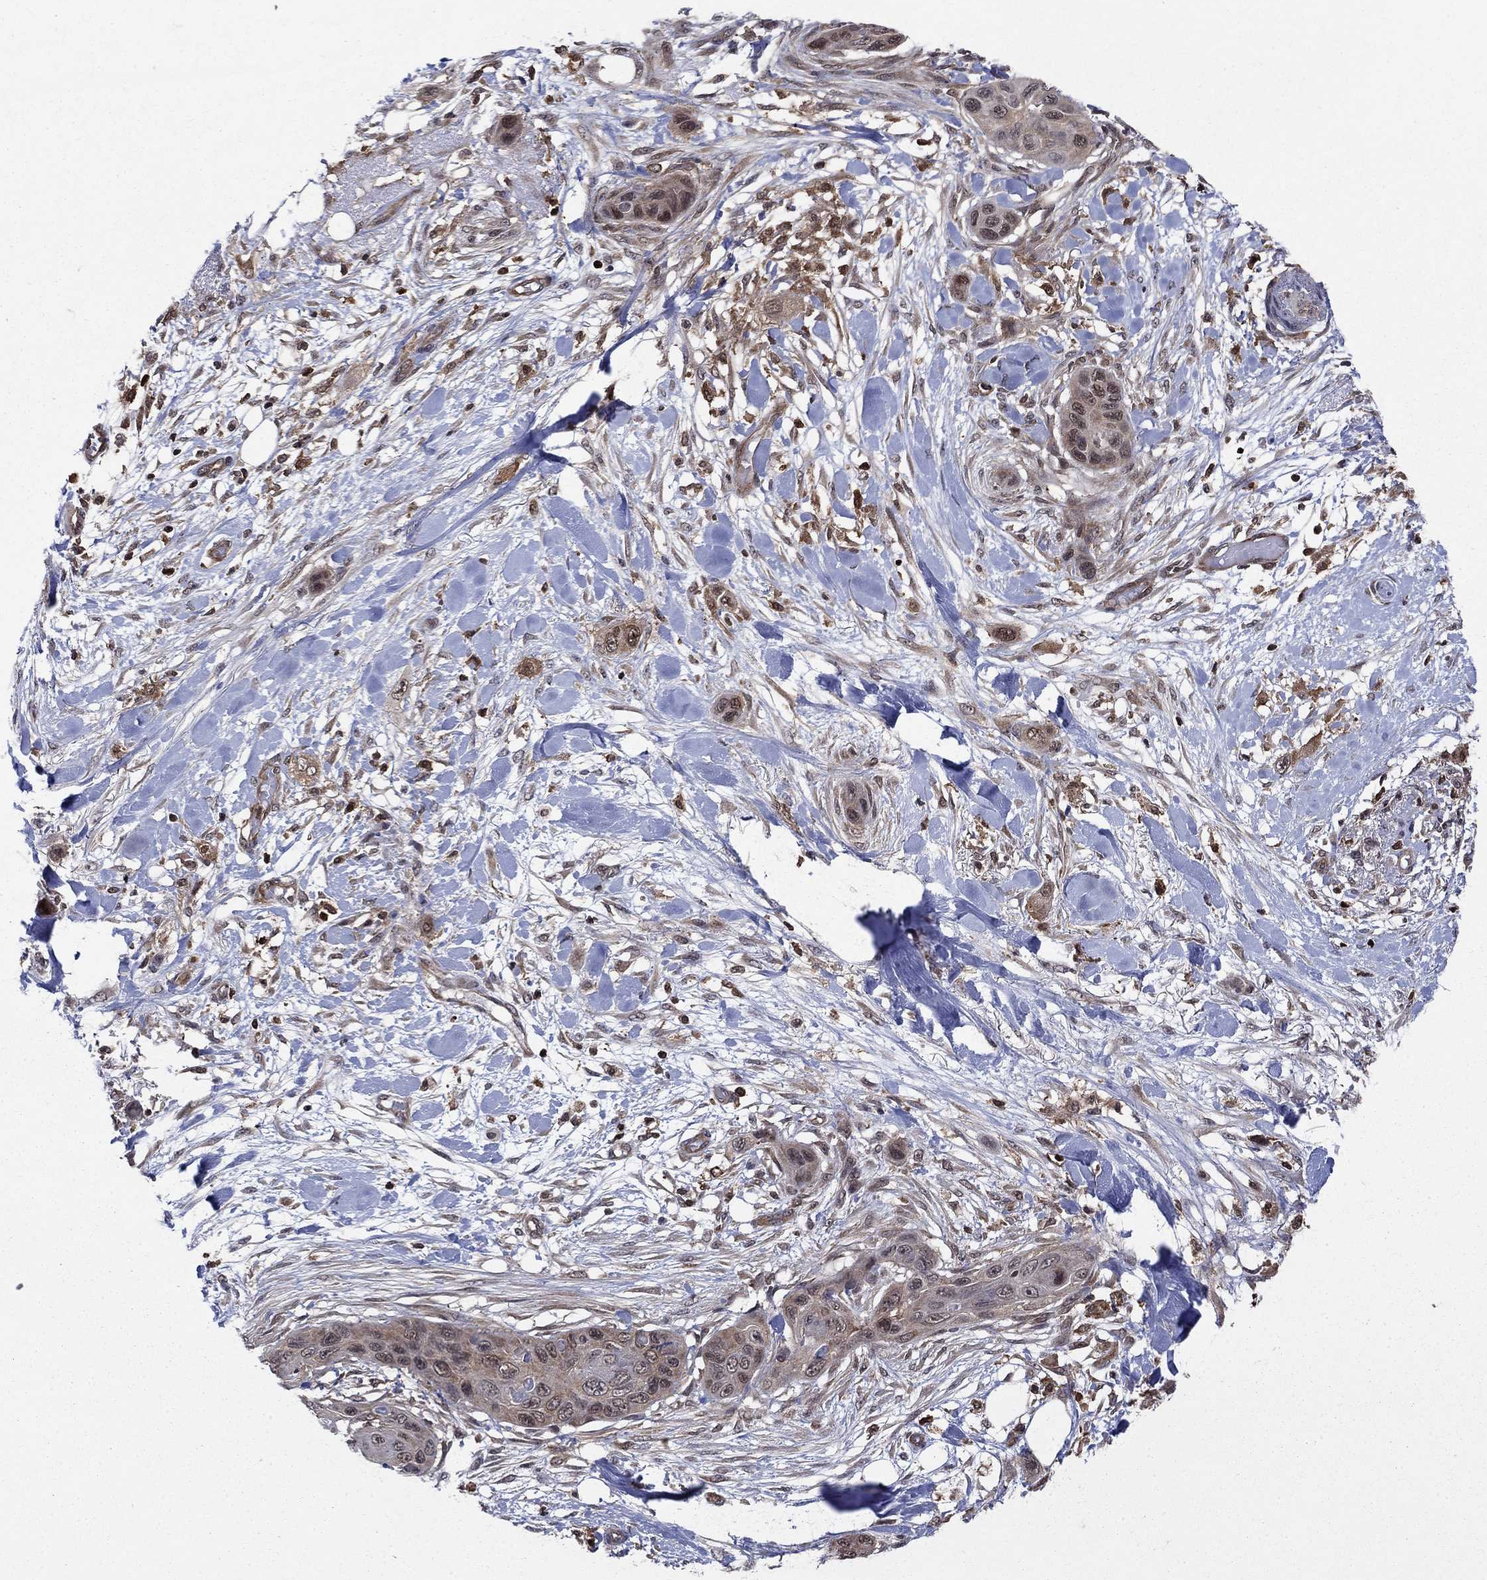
{"staining": {"intensity": "weak", "quantity": "25%-75%", "location": "cytoplasmic/membranous"}, "tissue": "skin cancer", "cell_type": "Tumor cells", "image_type": "cancer", "snomed": [{"axis": "morphology", "description": "Squamous cell carcinoma, NOS"}, {"axis": "topography", "description": "Skin"}], "caption": "This is an image of IHC staining of skin squamous cell carcinoma, which shows weak positivity in the cytoplasmic/membranous of tumor cells.", "gene": "CACYBP", "patient": {"sex": "male", "age": 79}}